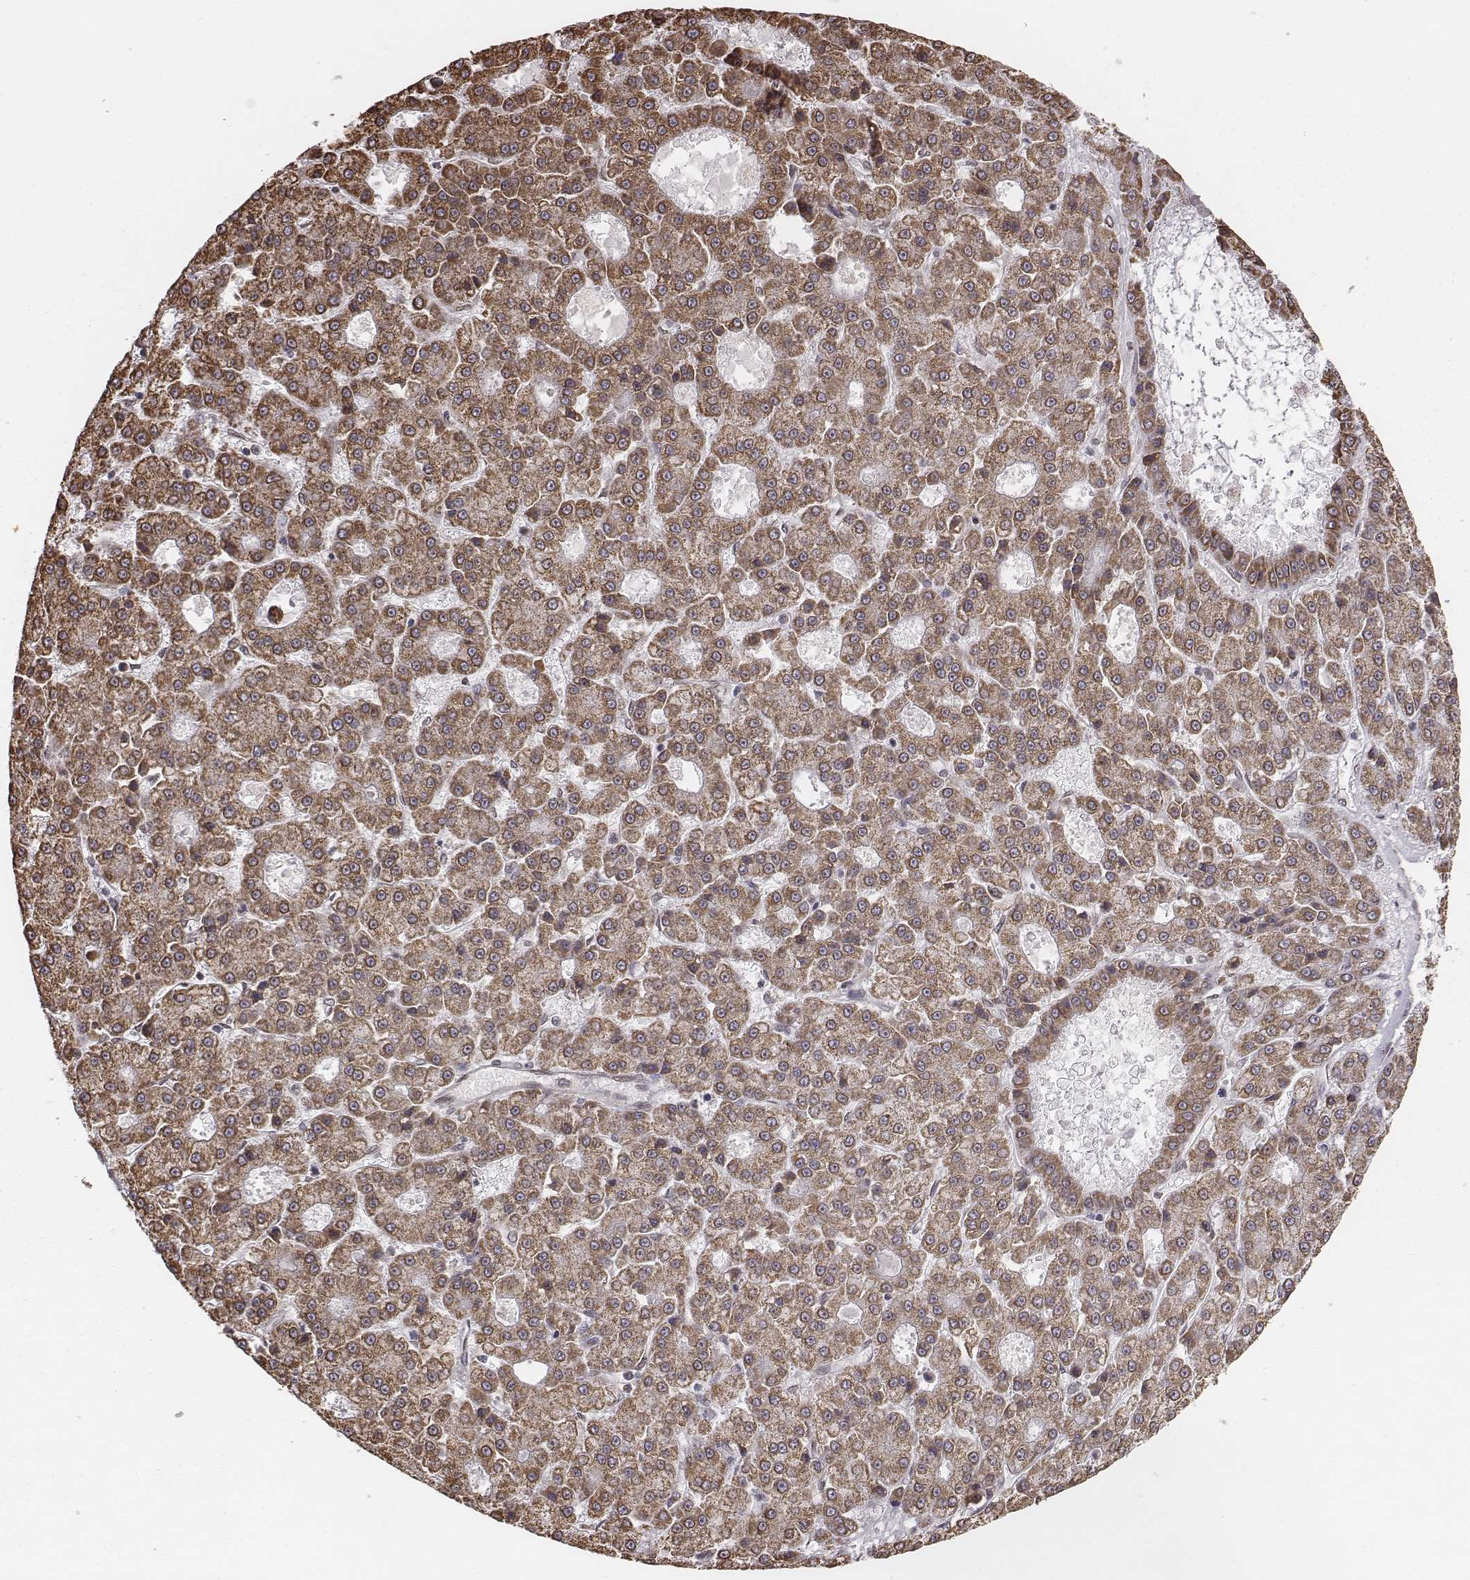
{"staining": {"intensity": "moderate", "quantity": ">75%", "location": "cytoplasmic/membranous"}, "tissue": "liver cancer", "cell_type": "Tumor cells", "image_type": "cancer", "snomed": [{"axis": "morphology", "description": "Carcinoma, Hepatocellular, NOS"}, {"axis": "topography", "description": "Liver"}], "caption": "Protein expression analysis of human hepatocellular carcinoma (liver) reveals moderate cytoplasmic/membranous positivity in approximately >75% of tumor cells.", "gene": "ACOT2", "patient": {"sex": "male", "age": 70}}